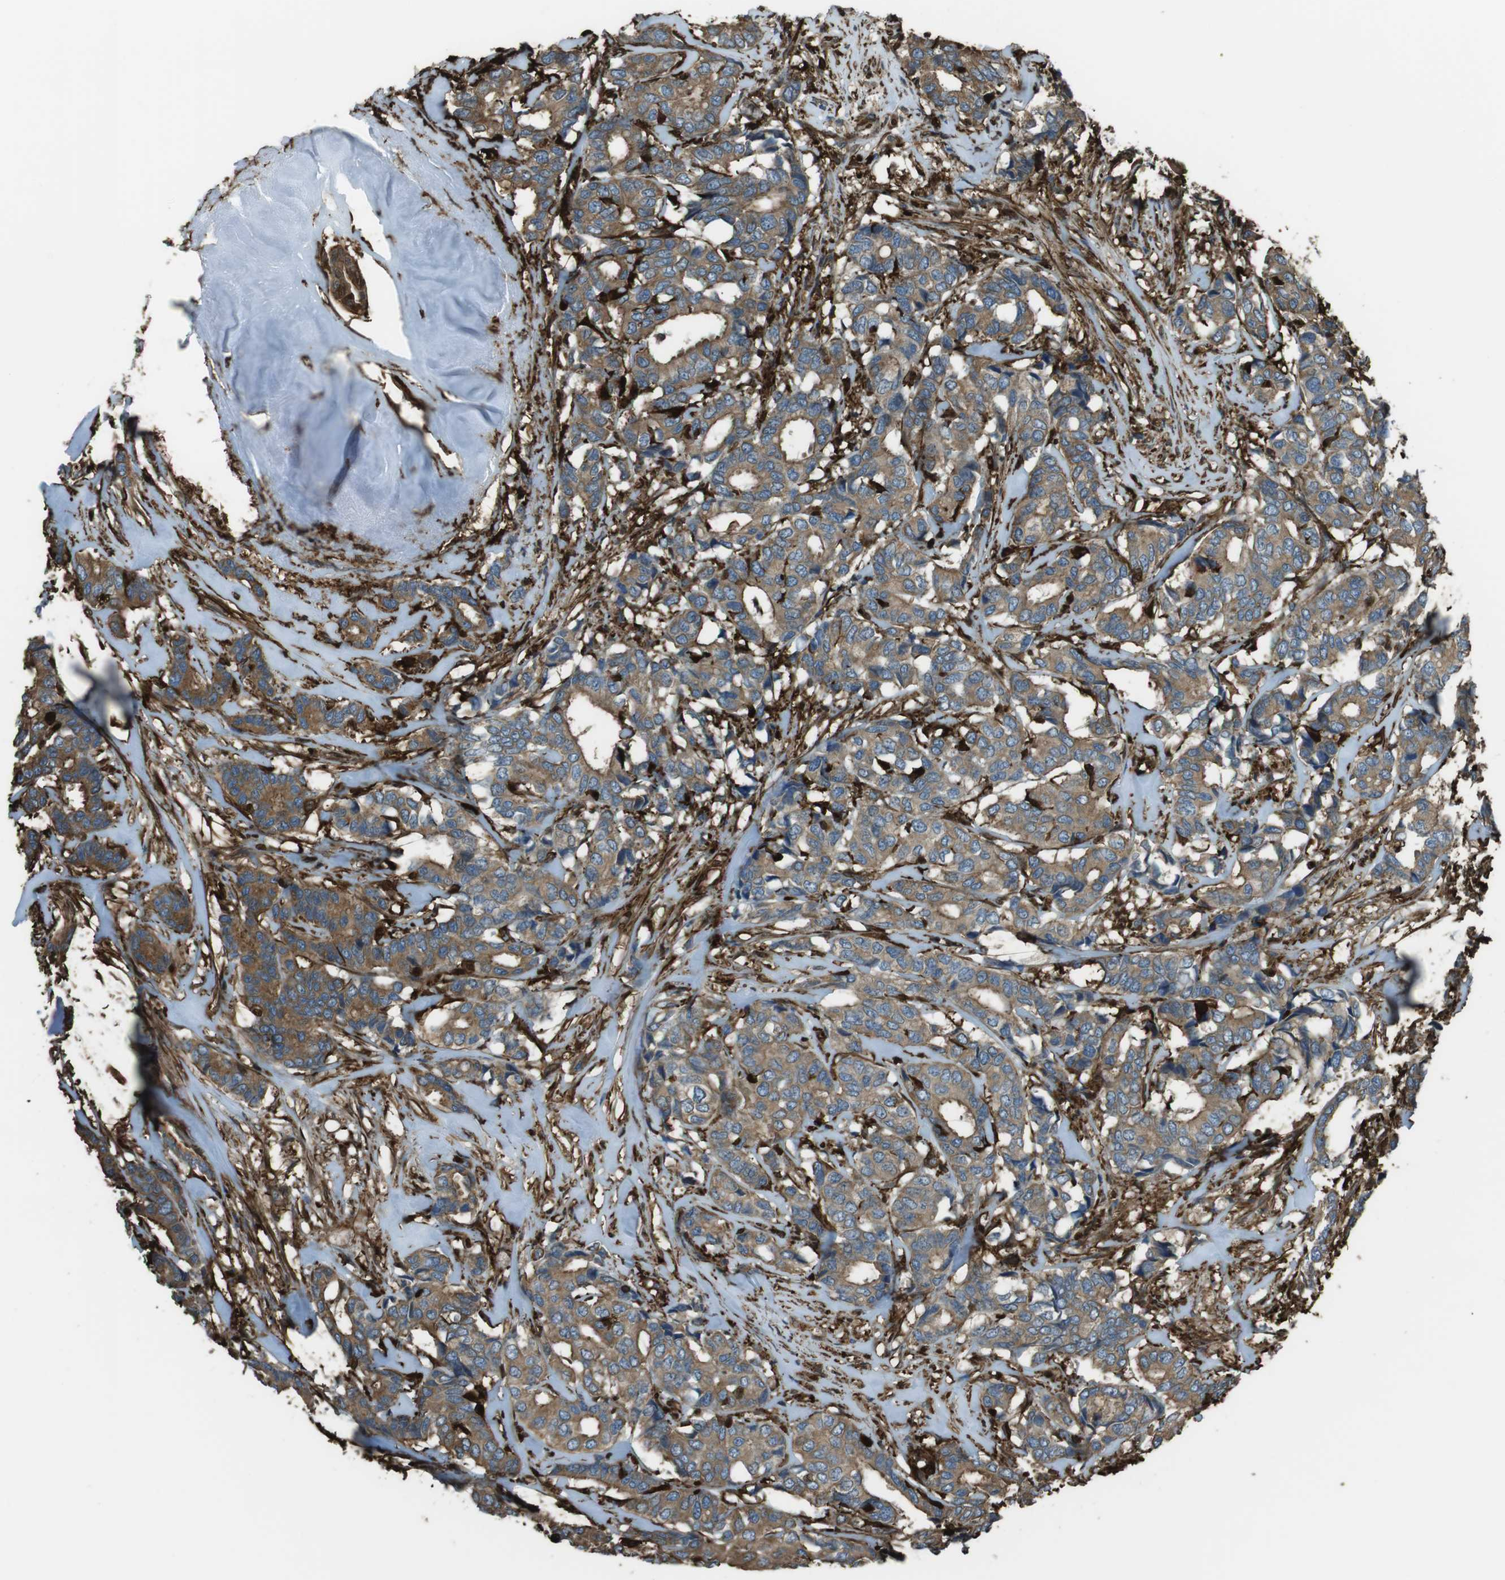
{"staining": {"intensity": "moderate", "quantity": ">75%", "location": "cytoplasmic/membranous"}, "tissue": "breast cancer", "cell_type": "Tumor cells", "image_type": "cancer", "snomed": [{"axis": "morphology", "description": "Duct carcinoma"}, {"axis": "topography", "description": "Breast"}], "caption": "IHC (DAB) staining of breast cancer (invasive ductal carcinoma) displays moderate cytoplasmic/membranous protein positivity in approximately >75% of tumor cells.", "gene": "SFT2D1", "patient": {"sex": "female", "age": 87}}